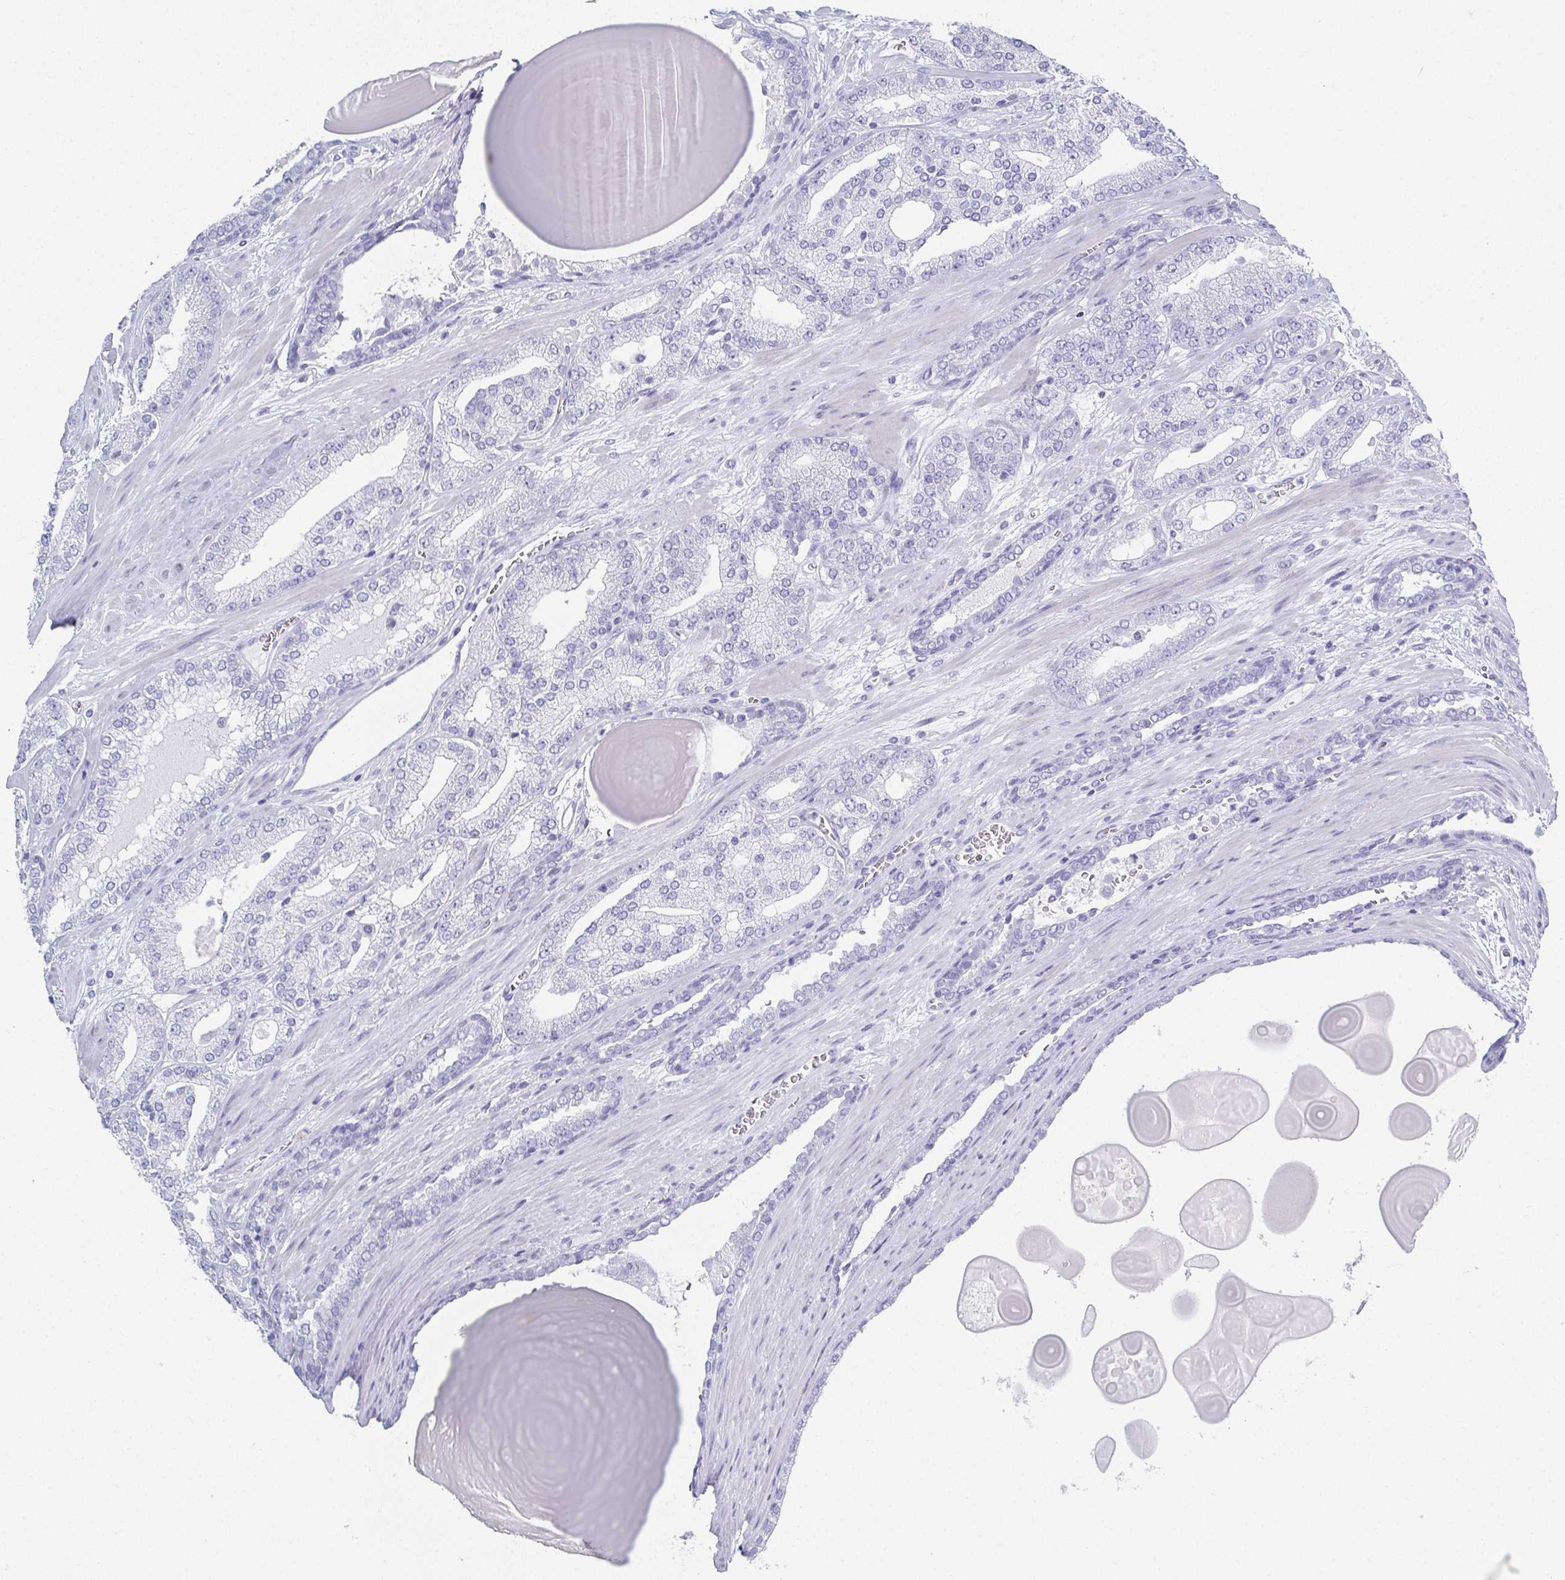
{"staining": {"intensity": "negative", "quantity": "none", "location": "none"}, "tissue": "prostate cancer", "cell_type": "Tumor cells", "image_type": "cancer", "snomed": [{"axis": "morphology", "description": "Adenocarcinoma, High grade"}, {"axis": "topography", "description": "Prostate"}], "caption": "There is no significant staining in tumor cells of prostate adenocarcinoma (high-grade). The staining is performed using DAB brown chromogen with nuclei counter-stained in using hematoxylin.", "gene": "SYCP1", "patient": {"sex": "male", "age": 64}}